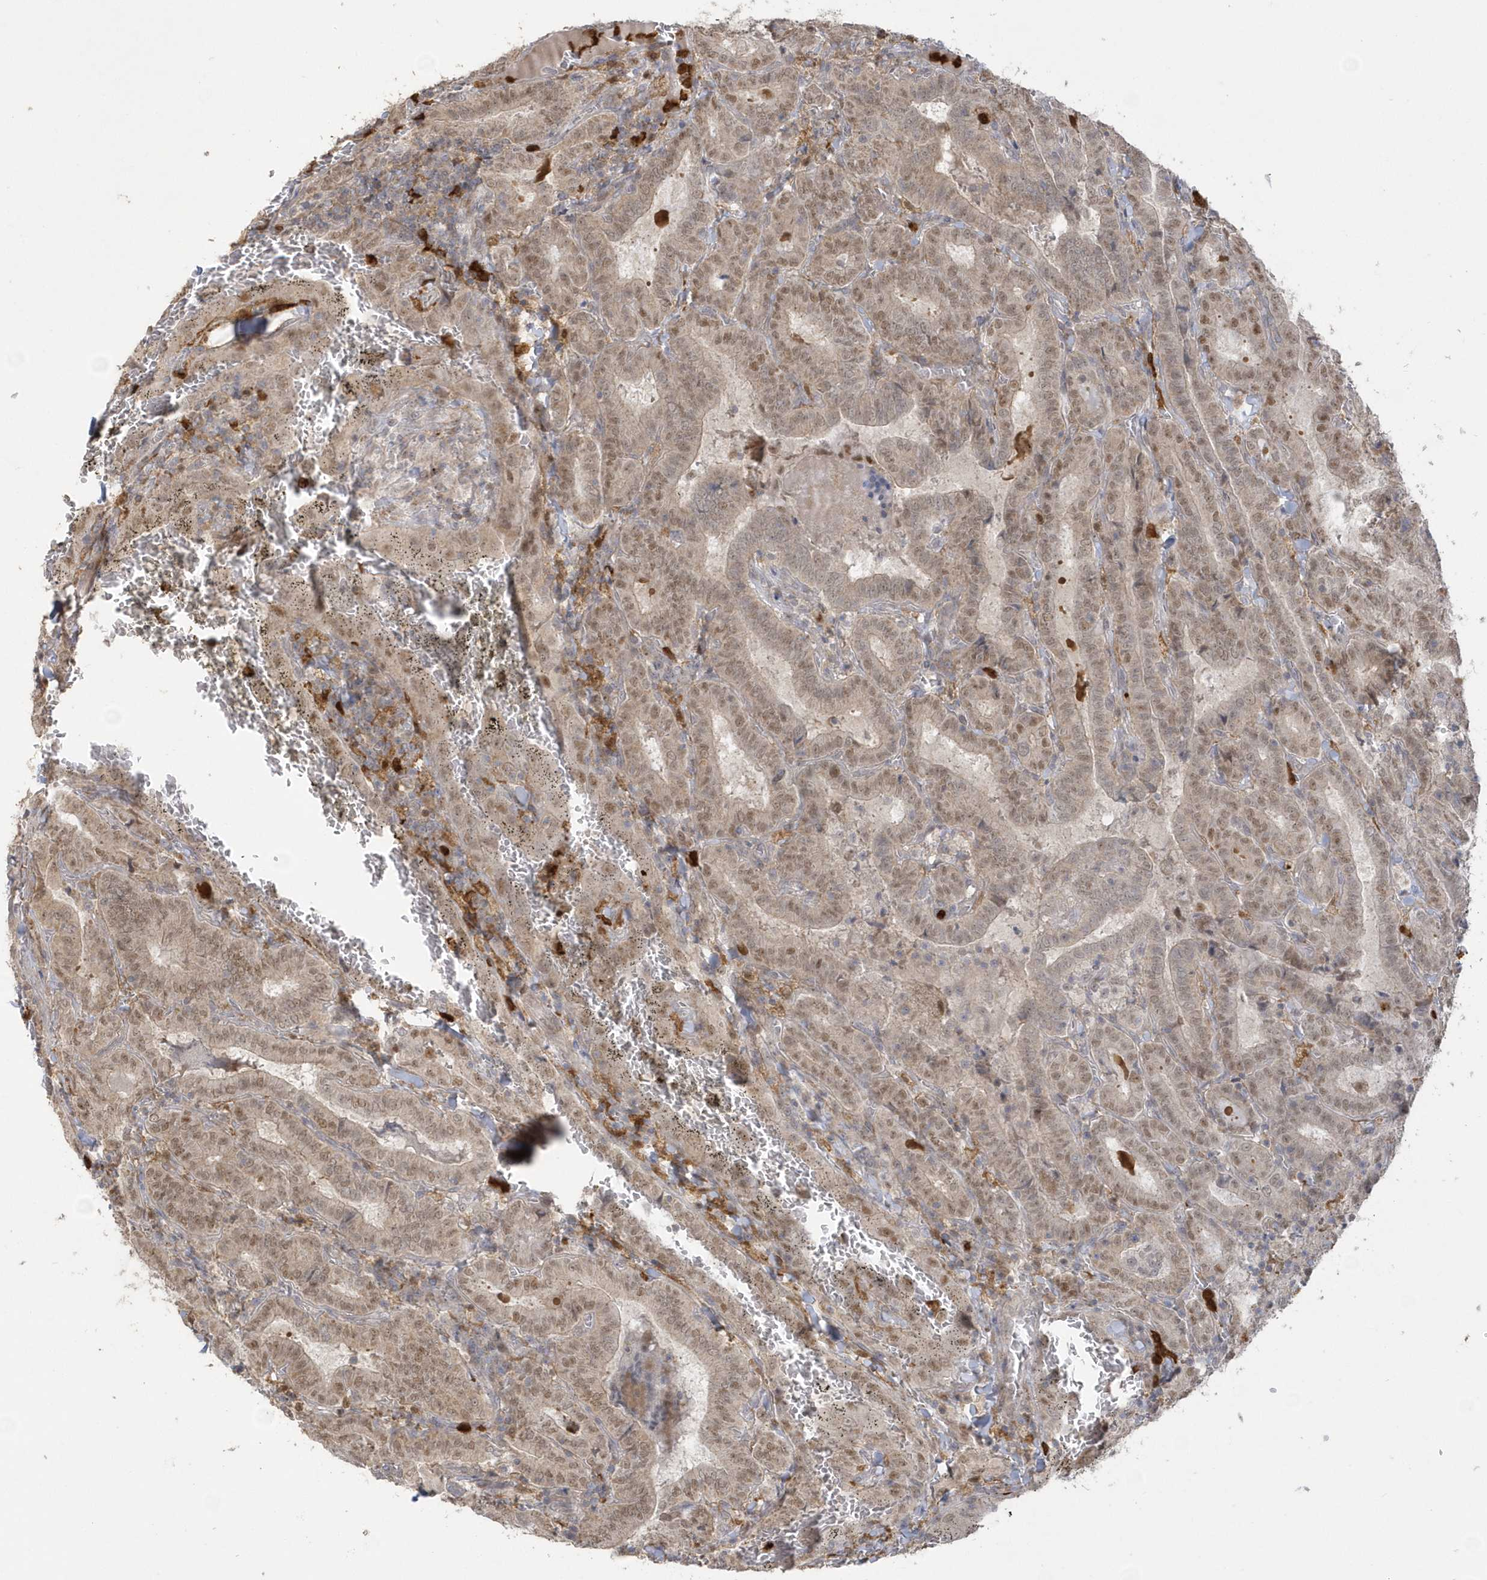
{"staining": {"intensity": "moderate", "quantity": ">75%", "location": "cytoplasmic/membranous,nuclear"}, "tissue": "thyroid cancer", "cell_type": "Tumor cells", "image_type": "cancer", "snomed": [{"axis": "morphology", "description": "Papillary adenocarcinoma, NOS"}, {"axis": "topography", "description": "Thyroid gland"}], "caption": "Thyroid cancer (papillary adenocarcinoma) stained with a brown dye exhibits moderate cytoplasmic/membranous and nuclear positive expression in approximately >75% of tumor cells.", "gene": "NAF1", "patient": {"sex": "female", "age": 72}}